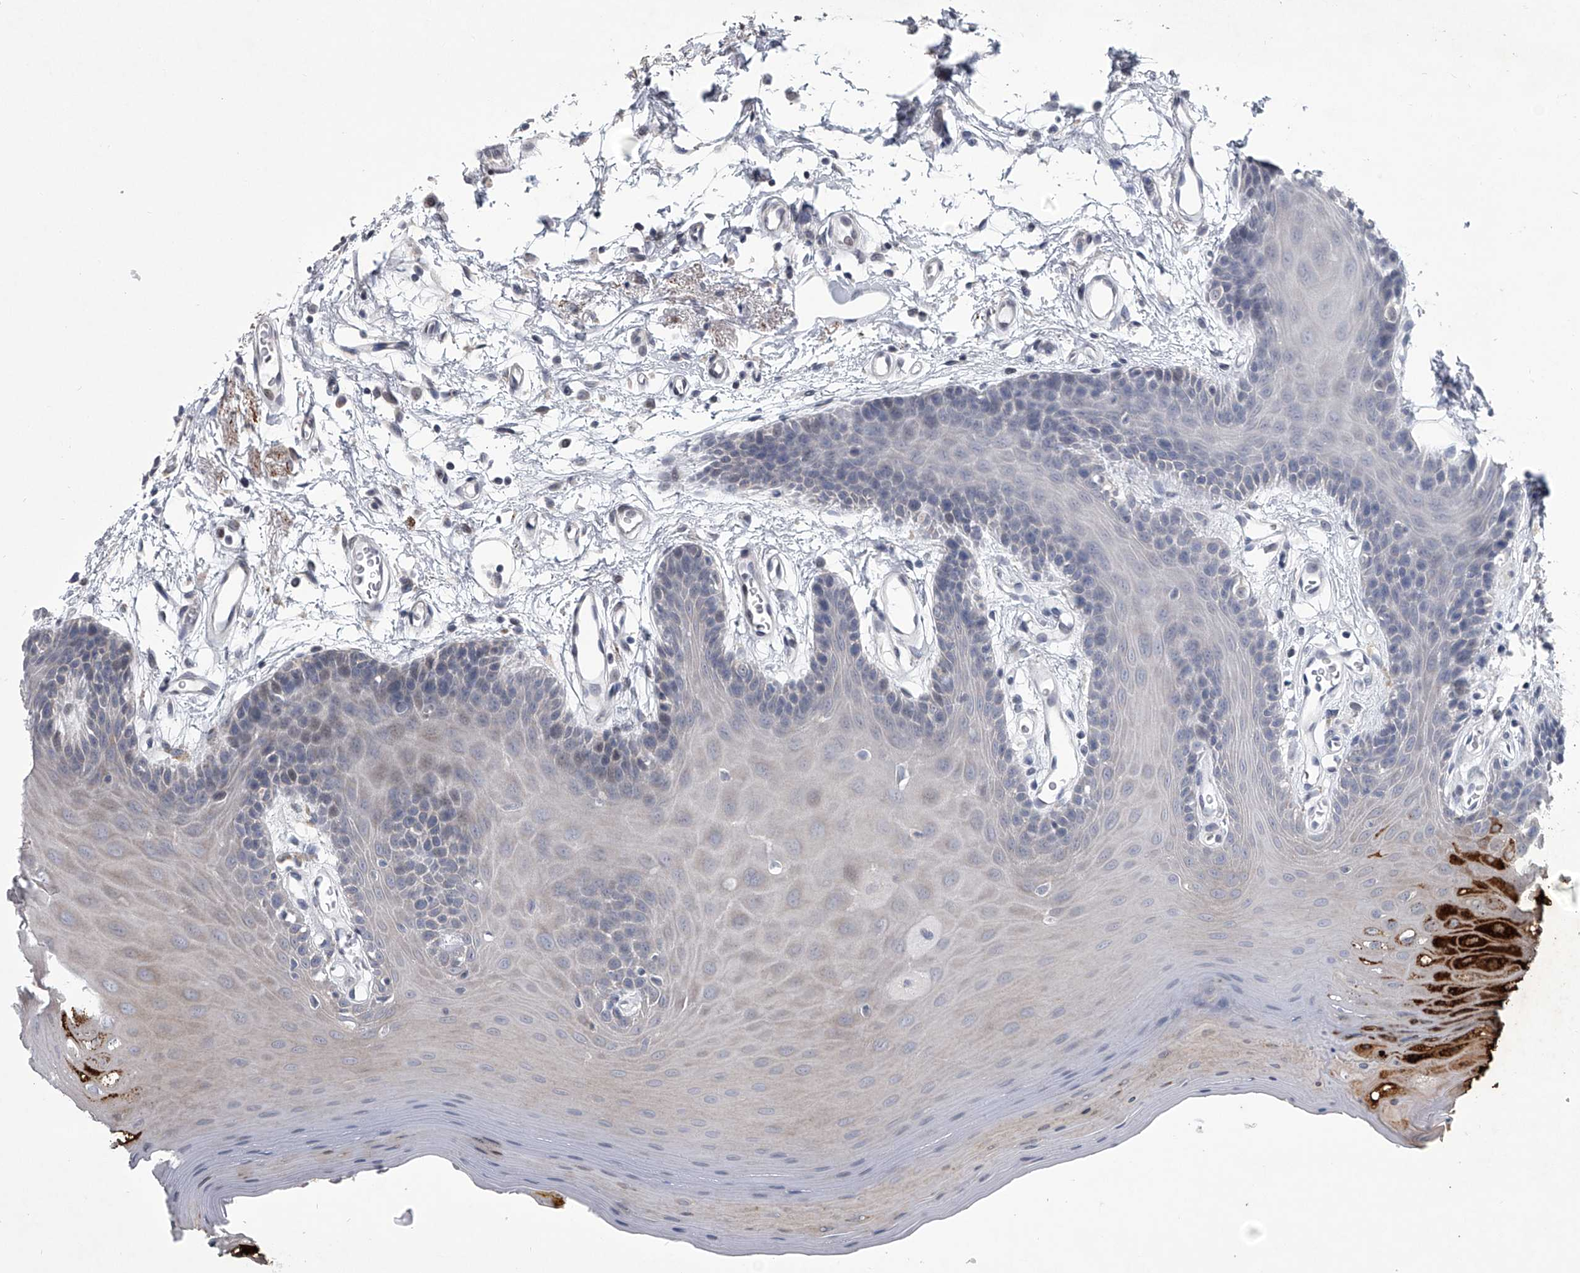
{"staining": {"intensity": "strong", "quantity": "<25%", "location": "cytoplasmic/membranous"}, "tissue": "oral mucosa", "cell_type": "Squamous epithelial cells", "image_type": "normal", "snomed": [{"axis": "morphology", "description": "Normal tissue, NOS"}, {"axis": "morphology", "description": "Squamous cell carcinoma, NOS"}, {"axis": "topography", "description": "Skeletal muscle"}, {"axis": "topography", "description": "Oral tissue"}, {"axis": "topography", "description": "Salivary gland"}, {"axis": "topography", "description": "Head-Neck"}], "caption": "Protein expression analysis of normal oral mucosa exhibits strong cytoplasmic/membranous staining in about <25% of squamous epithelial cells. Immunohistochemistry (ihc) stains the protein in brown and the nuclei are stained blue.", "gene": "HEATR6", "patient": {"sex": "male", "age": 54}}